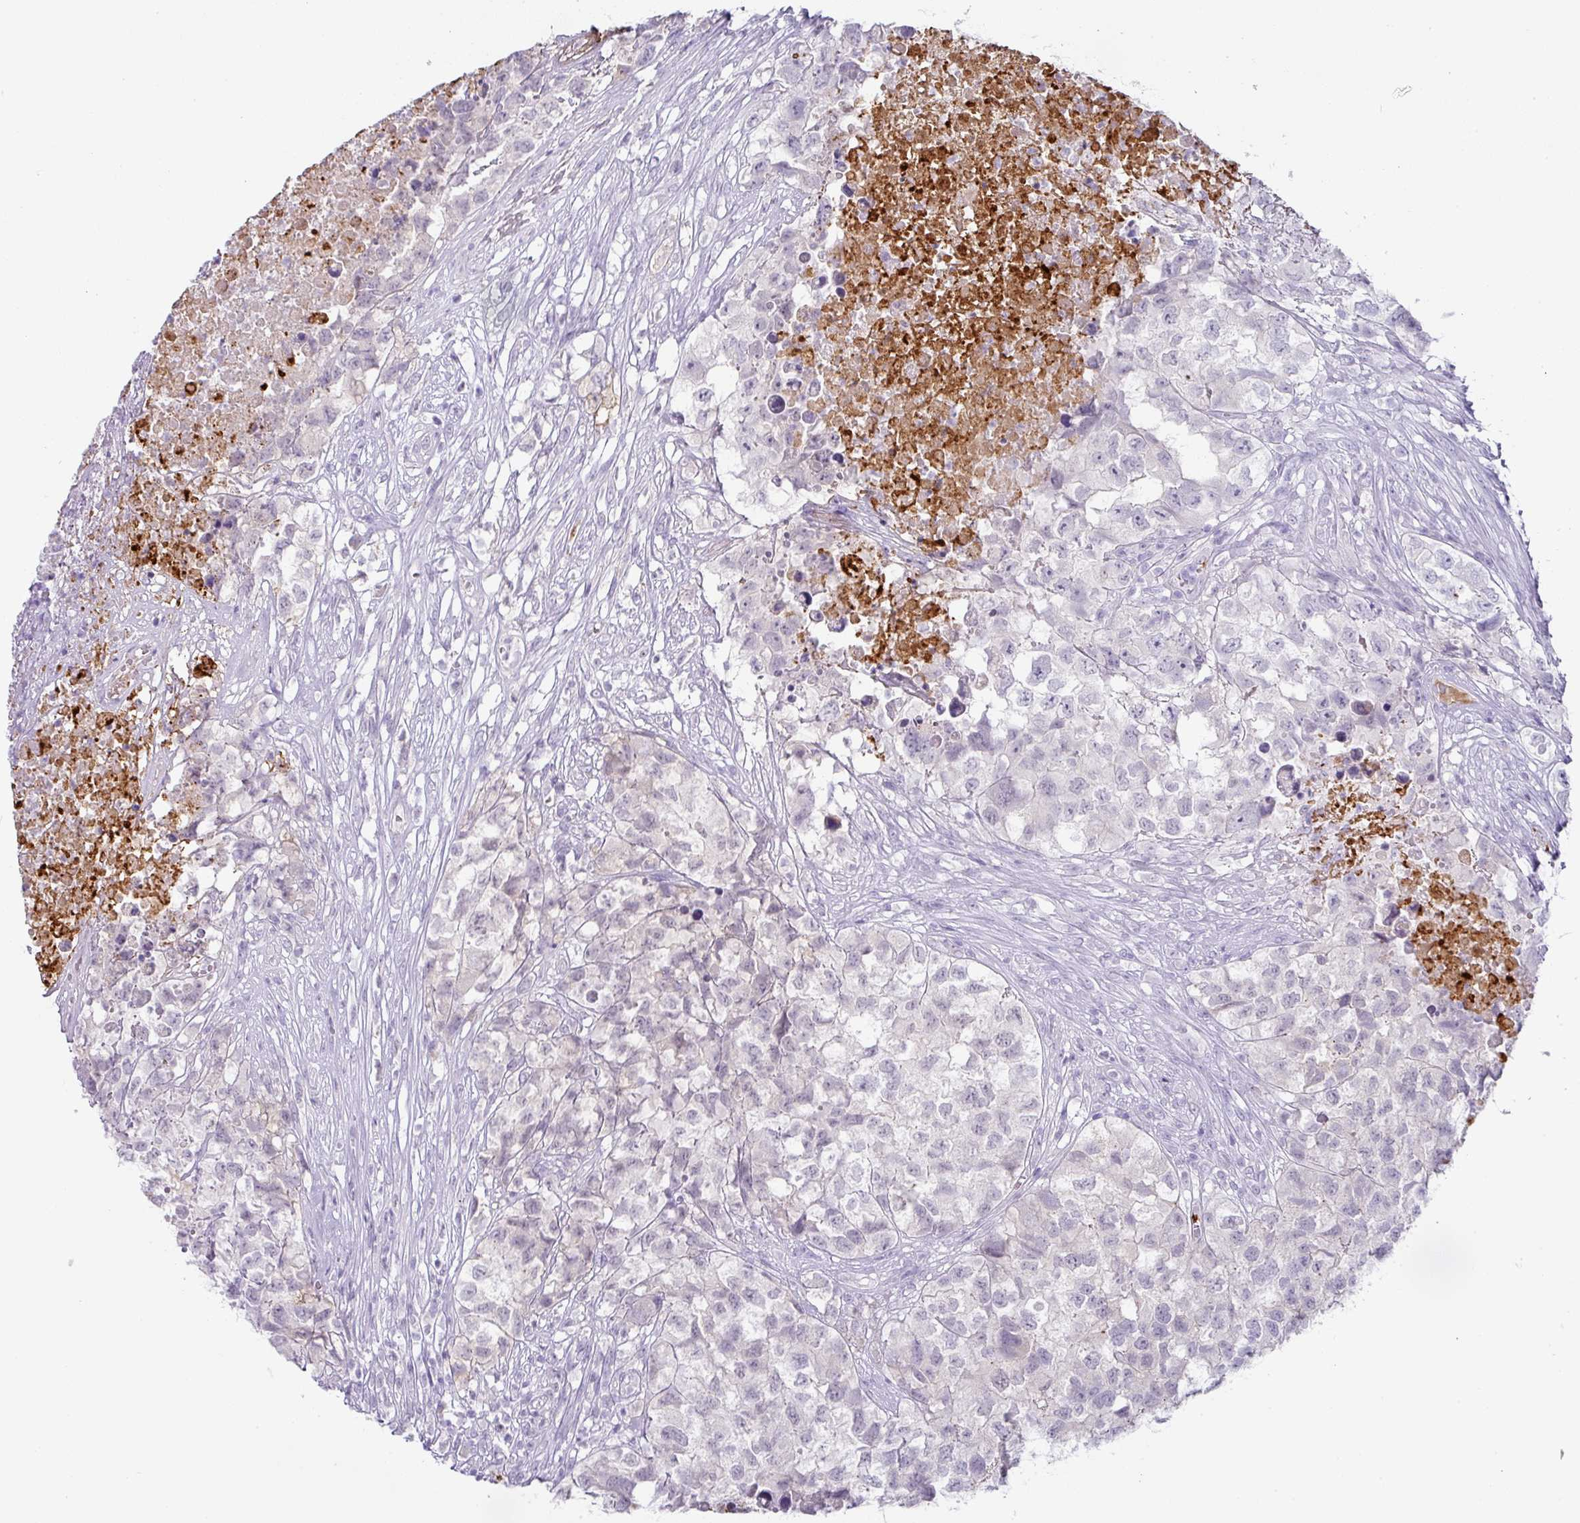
{"staining": {"intensity": "negative", "quantity": "none", "location": "none"}, "tissue": "testis cancer", "cell_type": "Tumor cells", "image_type": "cancer", "snomed": [{"axis": "morphology", "description": "Carcinoma, Embryonal, NOS"}, {"axis": "topography", "description": "Testis"}], "caption": "A micrograph of testis cancer (embryonal carcinoma) stained for a protein shows no brown staining in tumor cells.", "gene": "FGF17", "patient": {"sex": "male", "age": 83}}